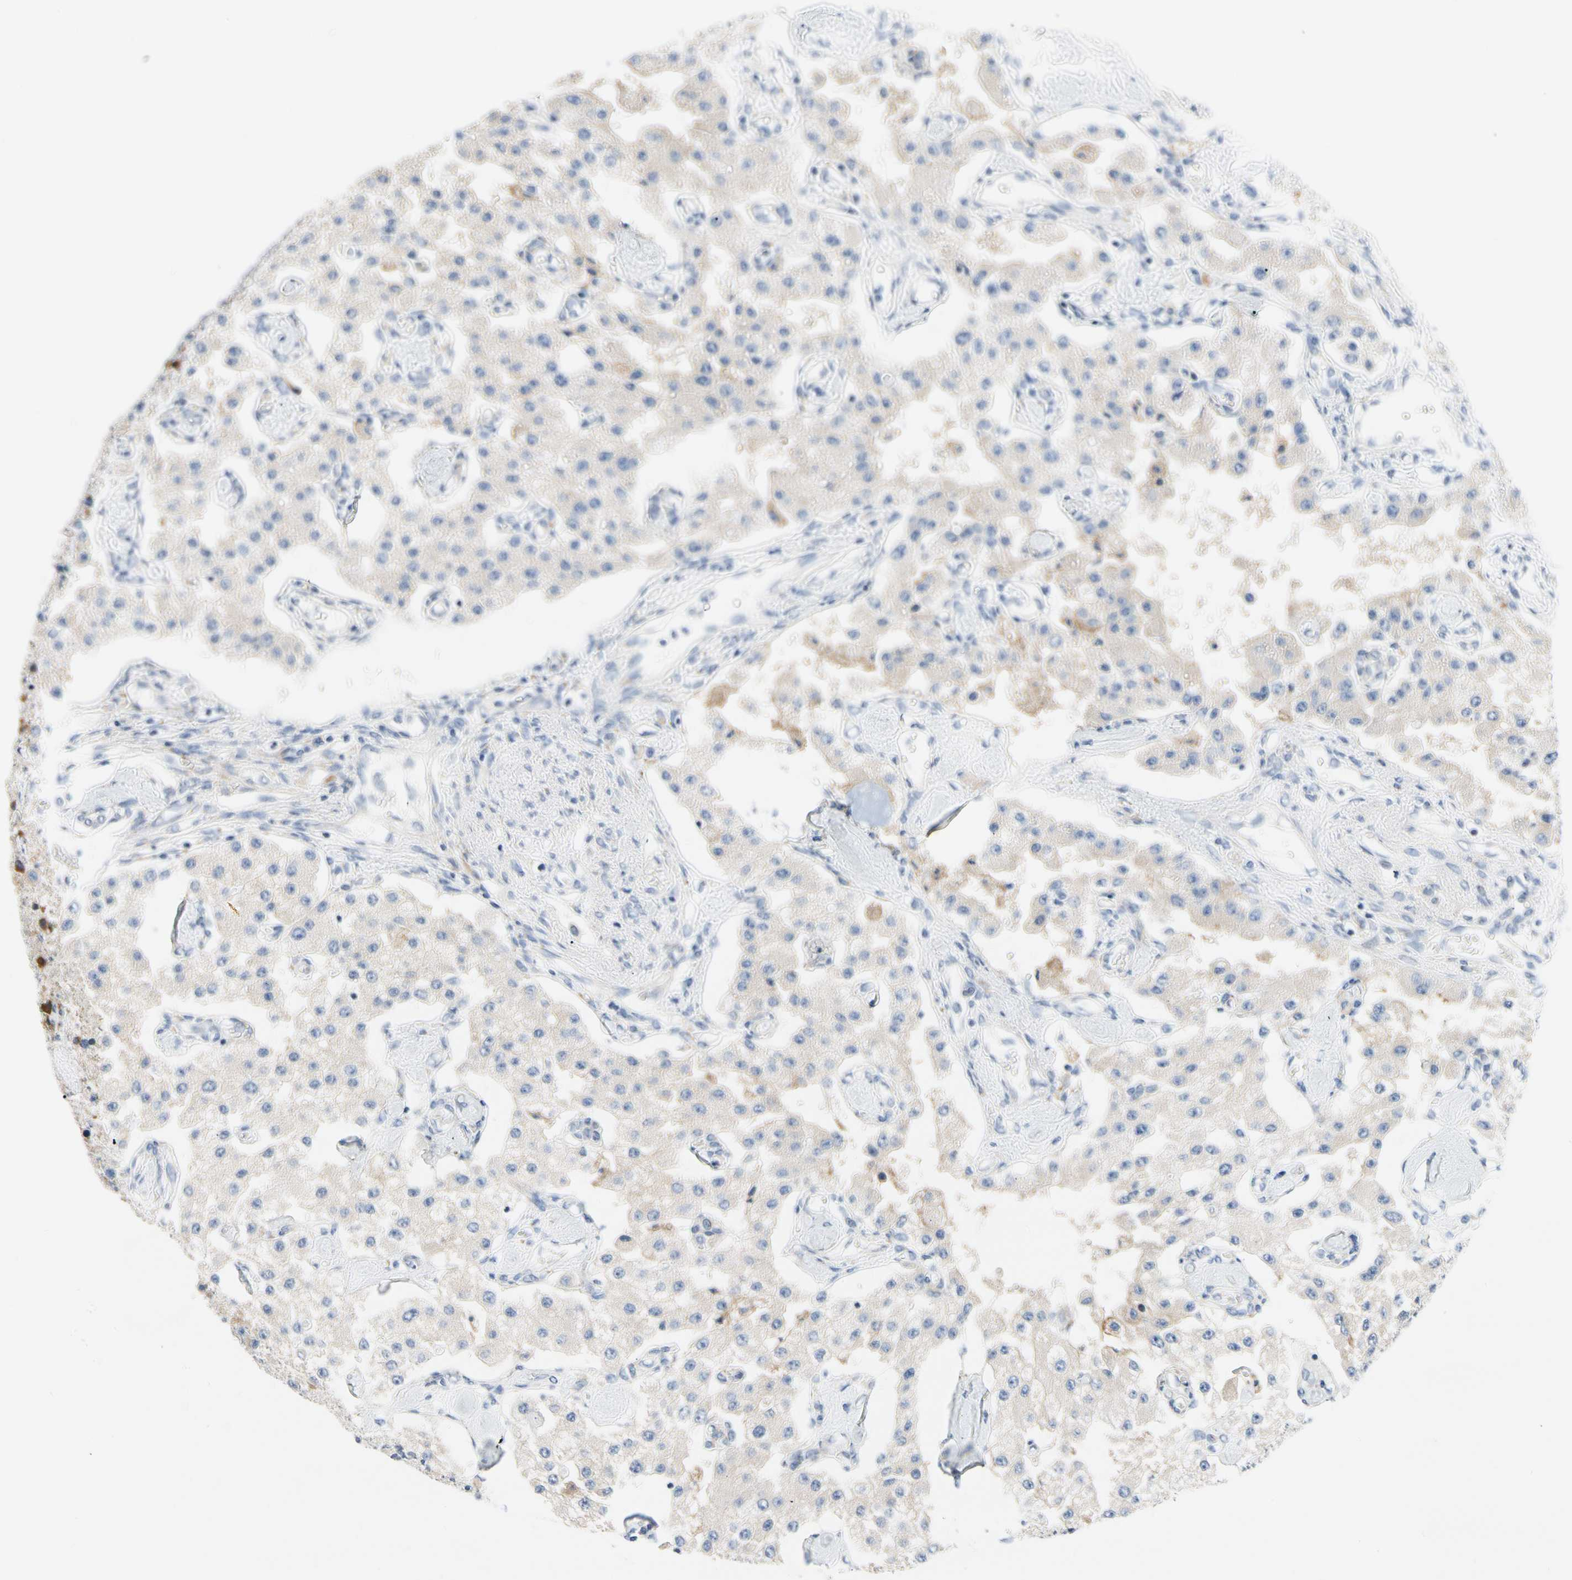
{"staining": {"intensity": "weak", "quantity": "25%-75%", "location": "cytoplasmic/membranous"}, "tissue": "carcinoid", "cell_type": "Tumor cells", "image_type": "cancer", "snomed": [{"axis": "morphology", "description": "Carcinoid, malignant, NOS"}, {"axis": "topography", "description": "Pancreas"}], "caption": "A brown stain labels weak cytoplasmic/membranous expression of a protein in human carcinoid tumor cells.", "gene": "STXBP1", "patient": {"sex": "male", "age": 41}}